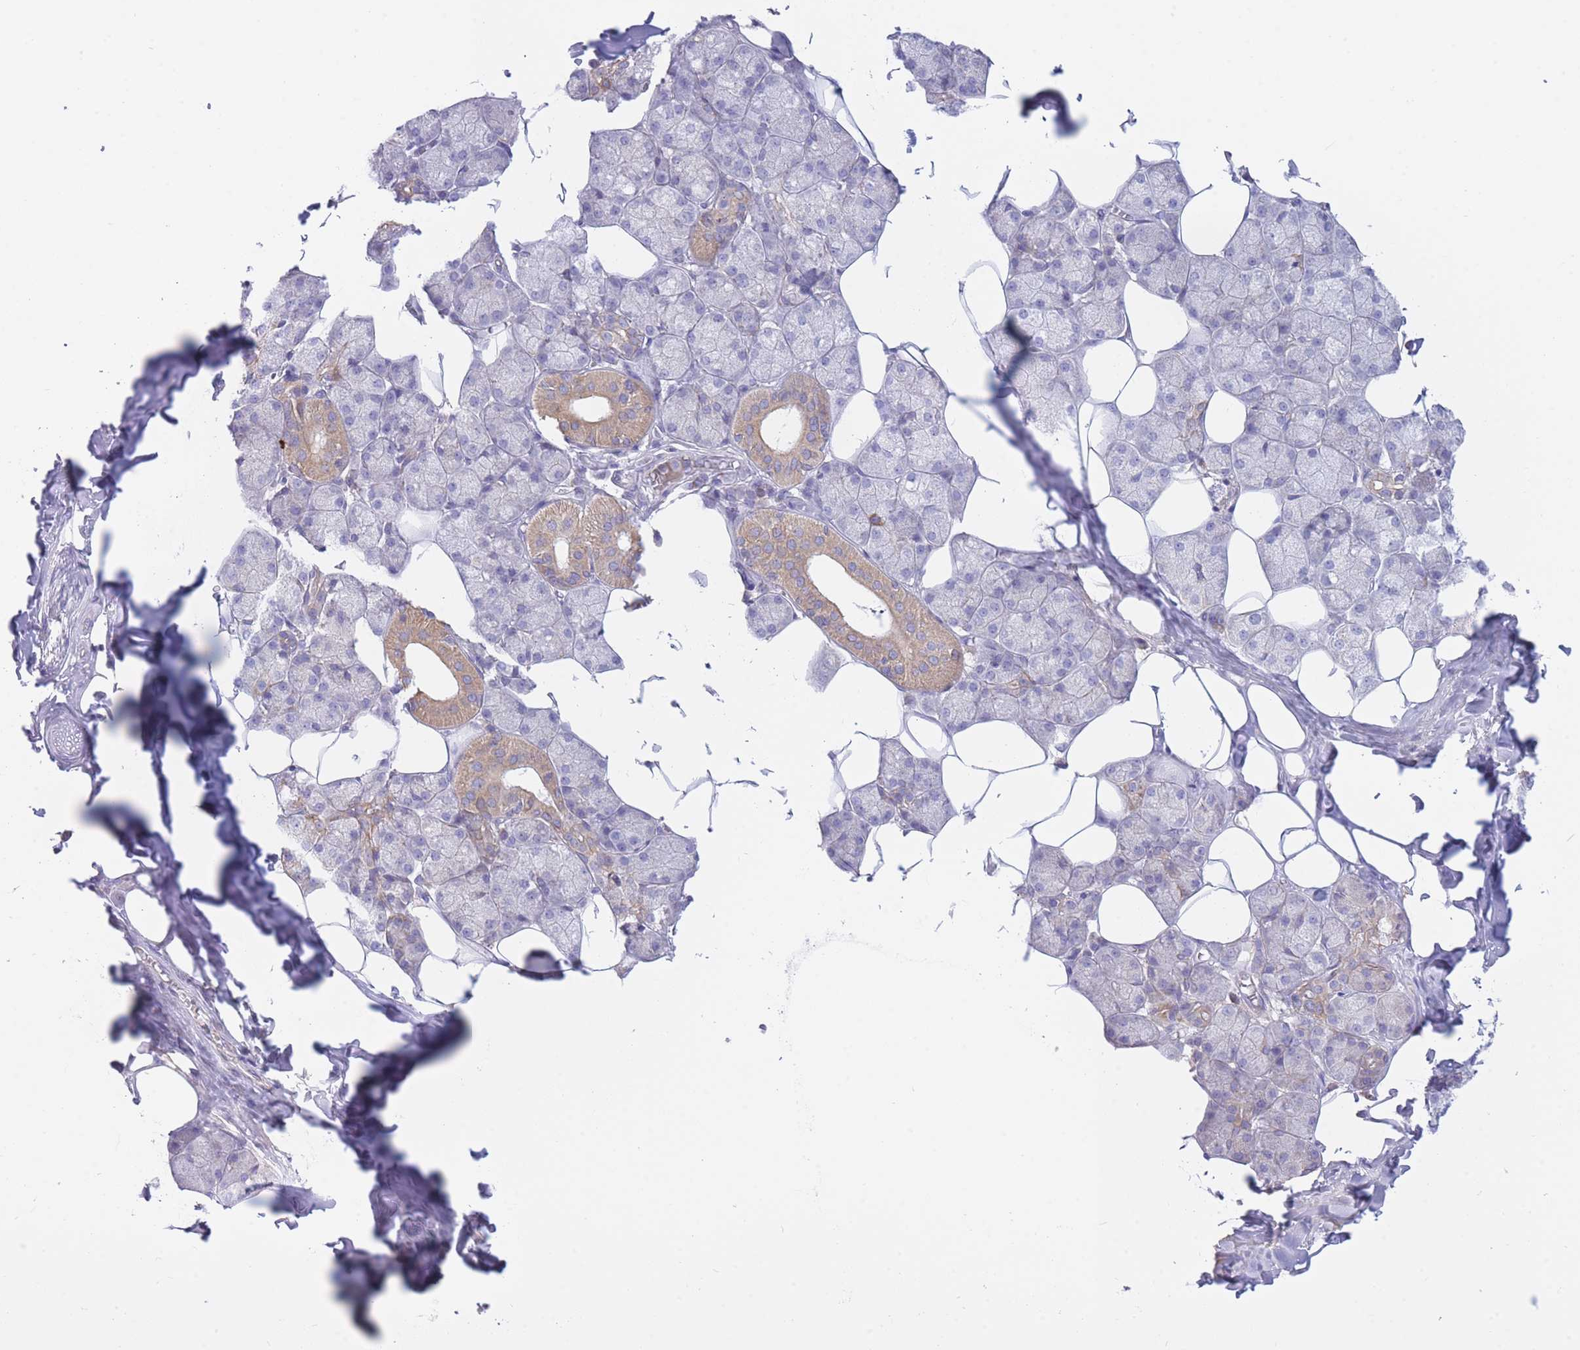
{"staining": {"intensity": "moderate", "quantity": "<25%", "location": "cytoplasmic/membranous"}, "tissue": "salivary gland", "cell_type": "Glandular cells", "image_type": "normal", "snomed": [{"axis": "morphology", "description": "Normal tissue, NOS"}, {"axis": "topography", "description": "Salivary gland"}], "caption": "Salivary gland stained for a protein reveals moderate cytoplasmic/membranous positivity in glandular cells. The staining was performed using DAB (3,3'-diaminobenzidine), with brown indicating positive protein expression. Nuclei are stained blue with hematoxylin.", "gene": "NANP", "patient": {"sex": "male", "age": 62}}